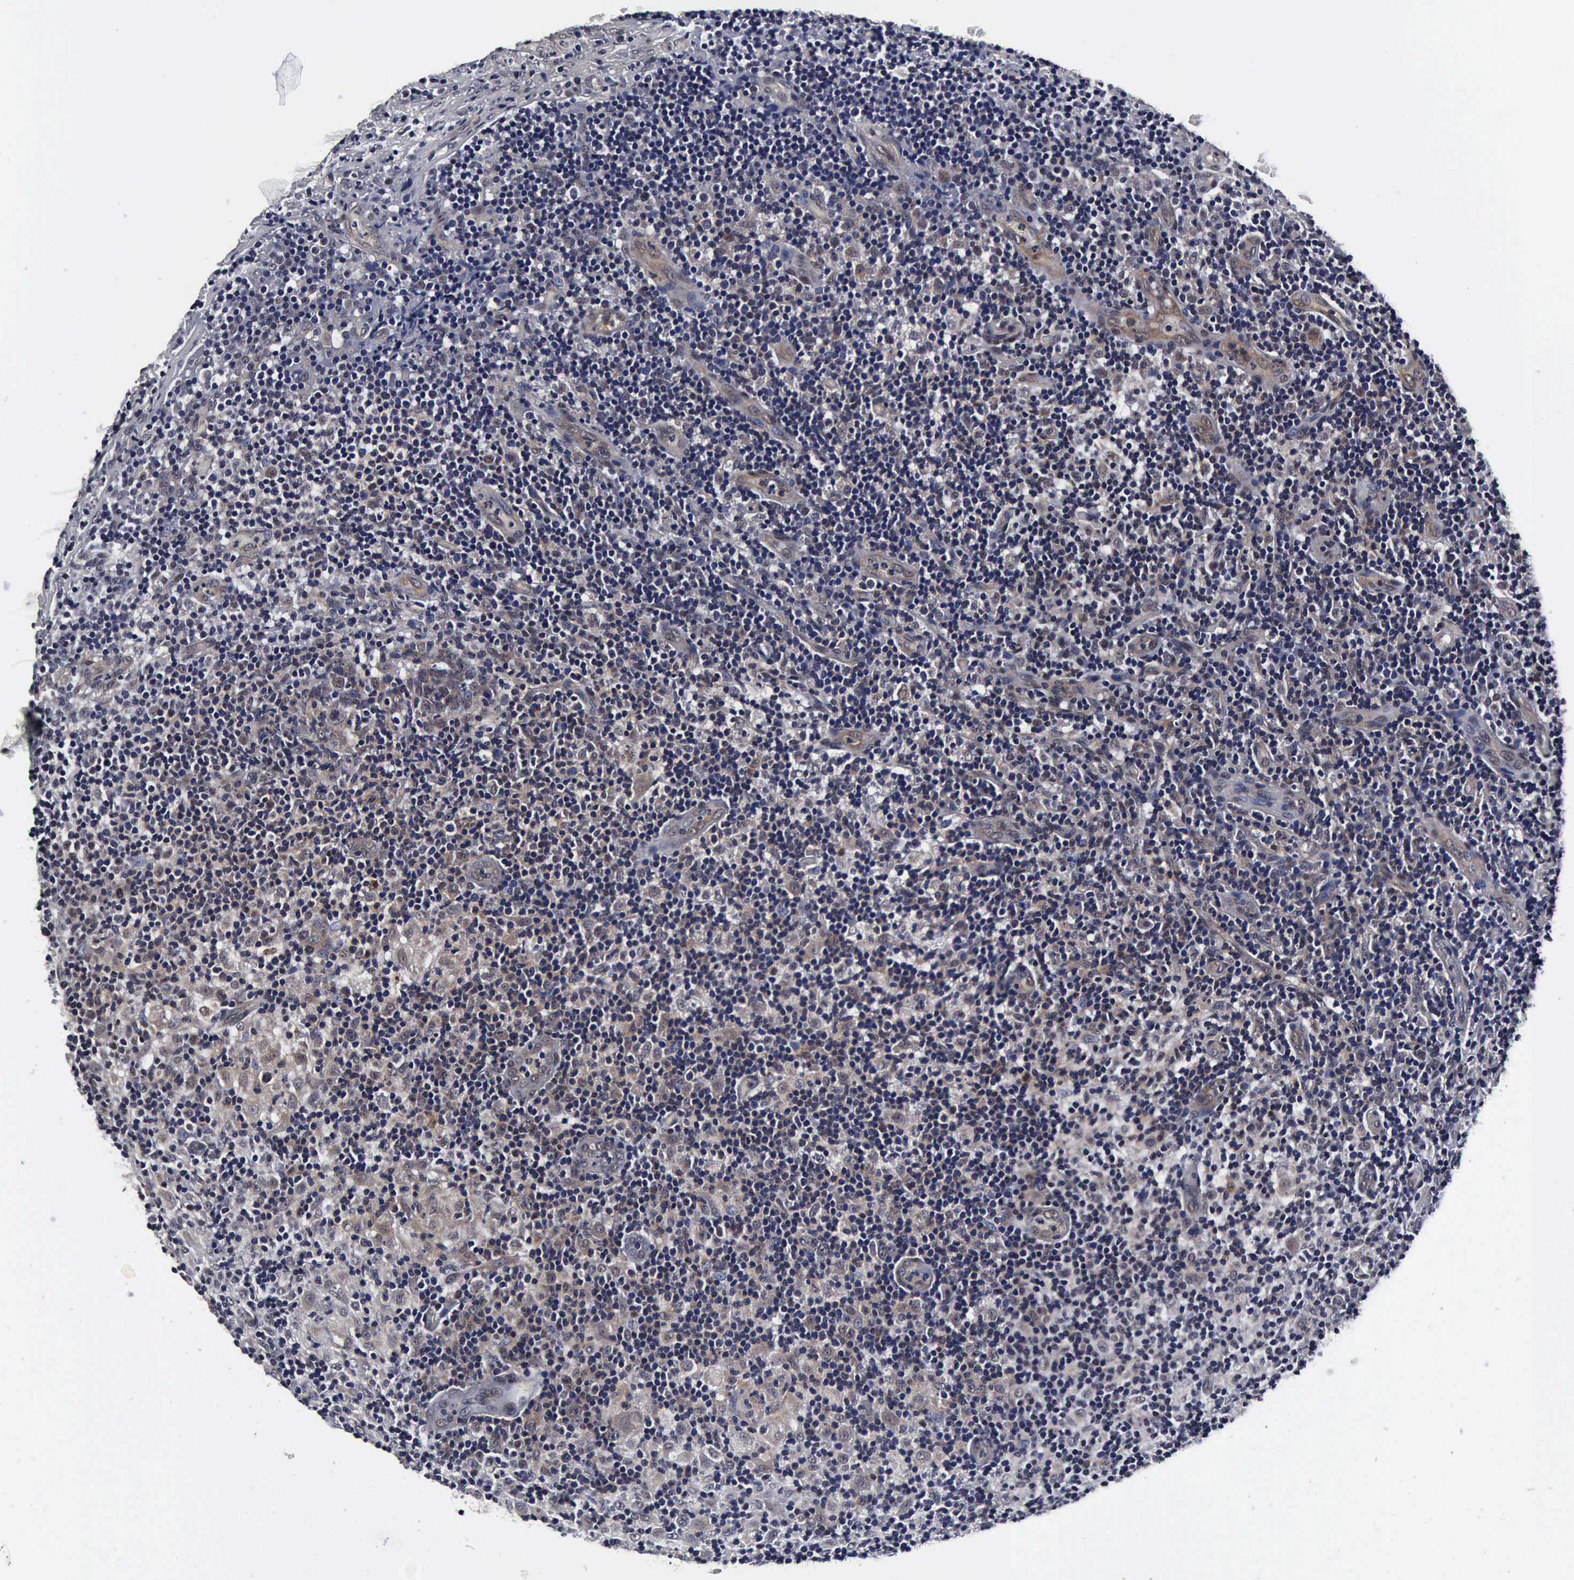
{"staining": {"intensity": "moderate", "quantity": "25%-75%", "location": "none"}, "tissue": "lymph node", "cell_type": "Germinal center cells", "image_type": "normal", "snomed": [{"axis": "morphology", "description": "Normal tissue, NOS"}, {"axis": "morphology", "description": "Inflammation, NOS"}, {"axis": "topography", "description": "Lymph node"}], "caption": "This image shows immunohistochemistry staining of benign lymph node, with medium moderate None expression in approximately 25%-75% of germinal center cells.", "gene": "UBC", "patient": {"sex": "male", "age": 46}}